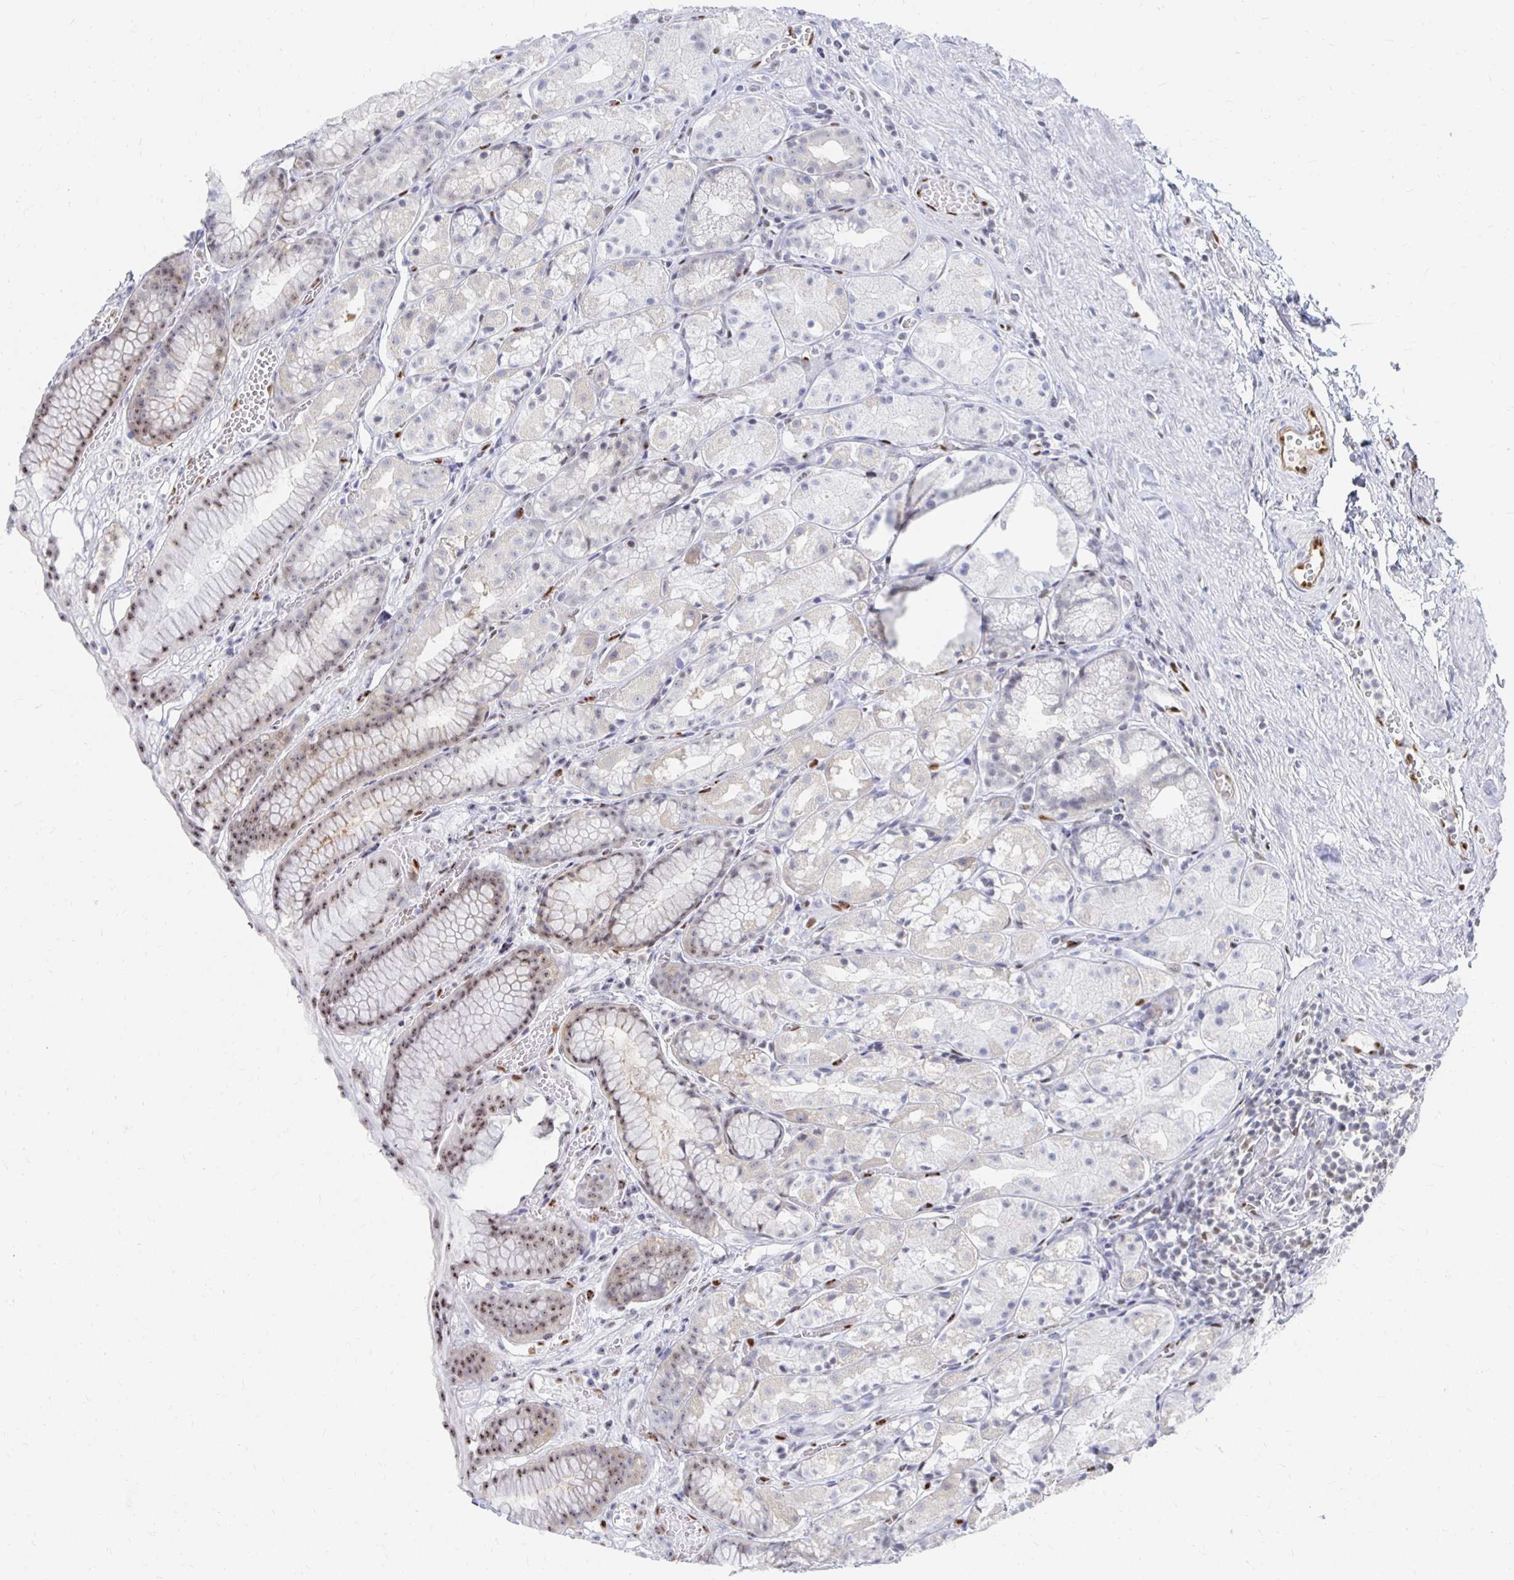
{"staining": {"intensity": "moderate", "quantity": "25%-75%", "location": "nuclear"}, "tissue": "stomach", "cell_type": "Glandular cells", "image_type": "normal", "snomed": [{"axis": "morphology", "description": "Normal tissue, NOS"}, {"axis": "topography", "description": "Stomach"}], "caption": "Benign stomach exhibits moderate nuclear positivity in approximately 25%-75% of glandular cells, visualized by immunohistochemistry.", "gene": "CLIC3", "patient": {"sex": "male", "age": 70}}